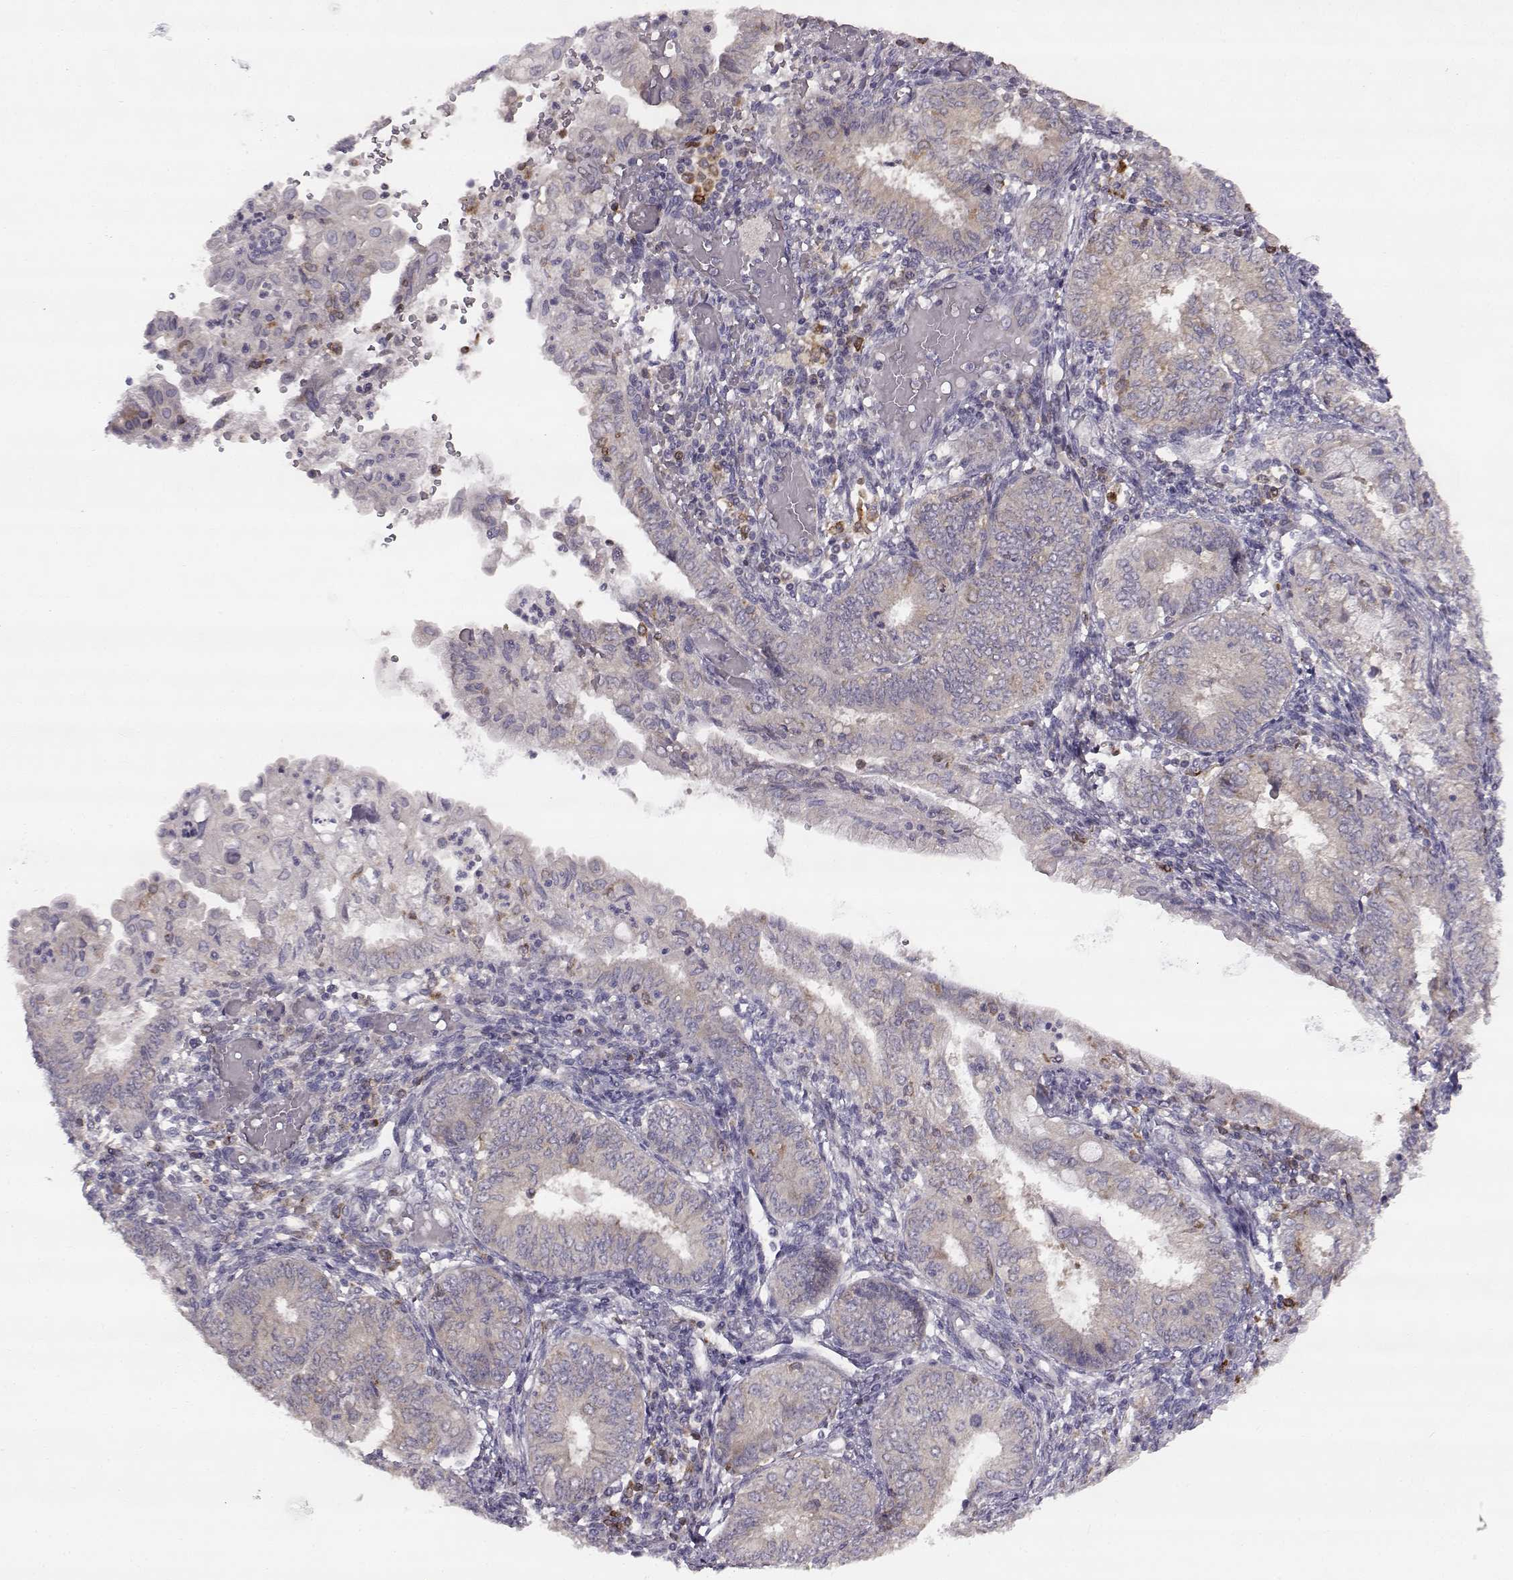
{"staining": {"intensity": "weak", "quantity": "<25%", "location": "cytoplasmic/membranous"}, "tissue": "endometrial cancer", "cell_type": "Tumor cells", "image_type": "cancer", "snomed": [{"axis": "morphology", "description": "Adenocarcinoma, NOS"}, {"axis": "topography", "description": "Endometrium"}], "caption": "Tumor cells are negative for brown protein staining in adenocarcinoma (endometrial).", "gene": "SPAG17", "patient": {"sex": "female", "age": 68}}